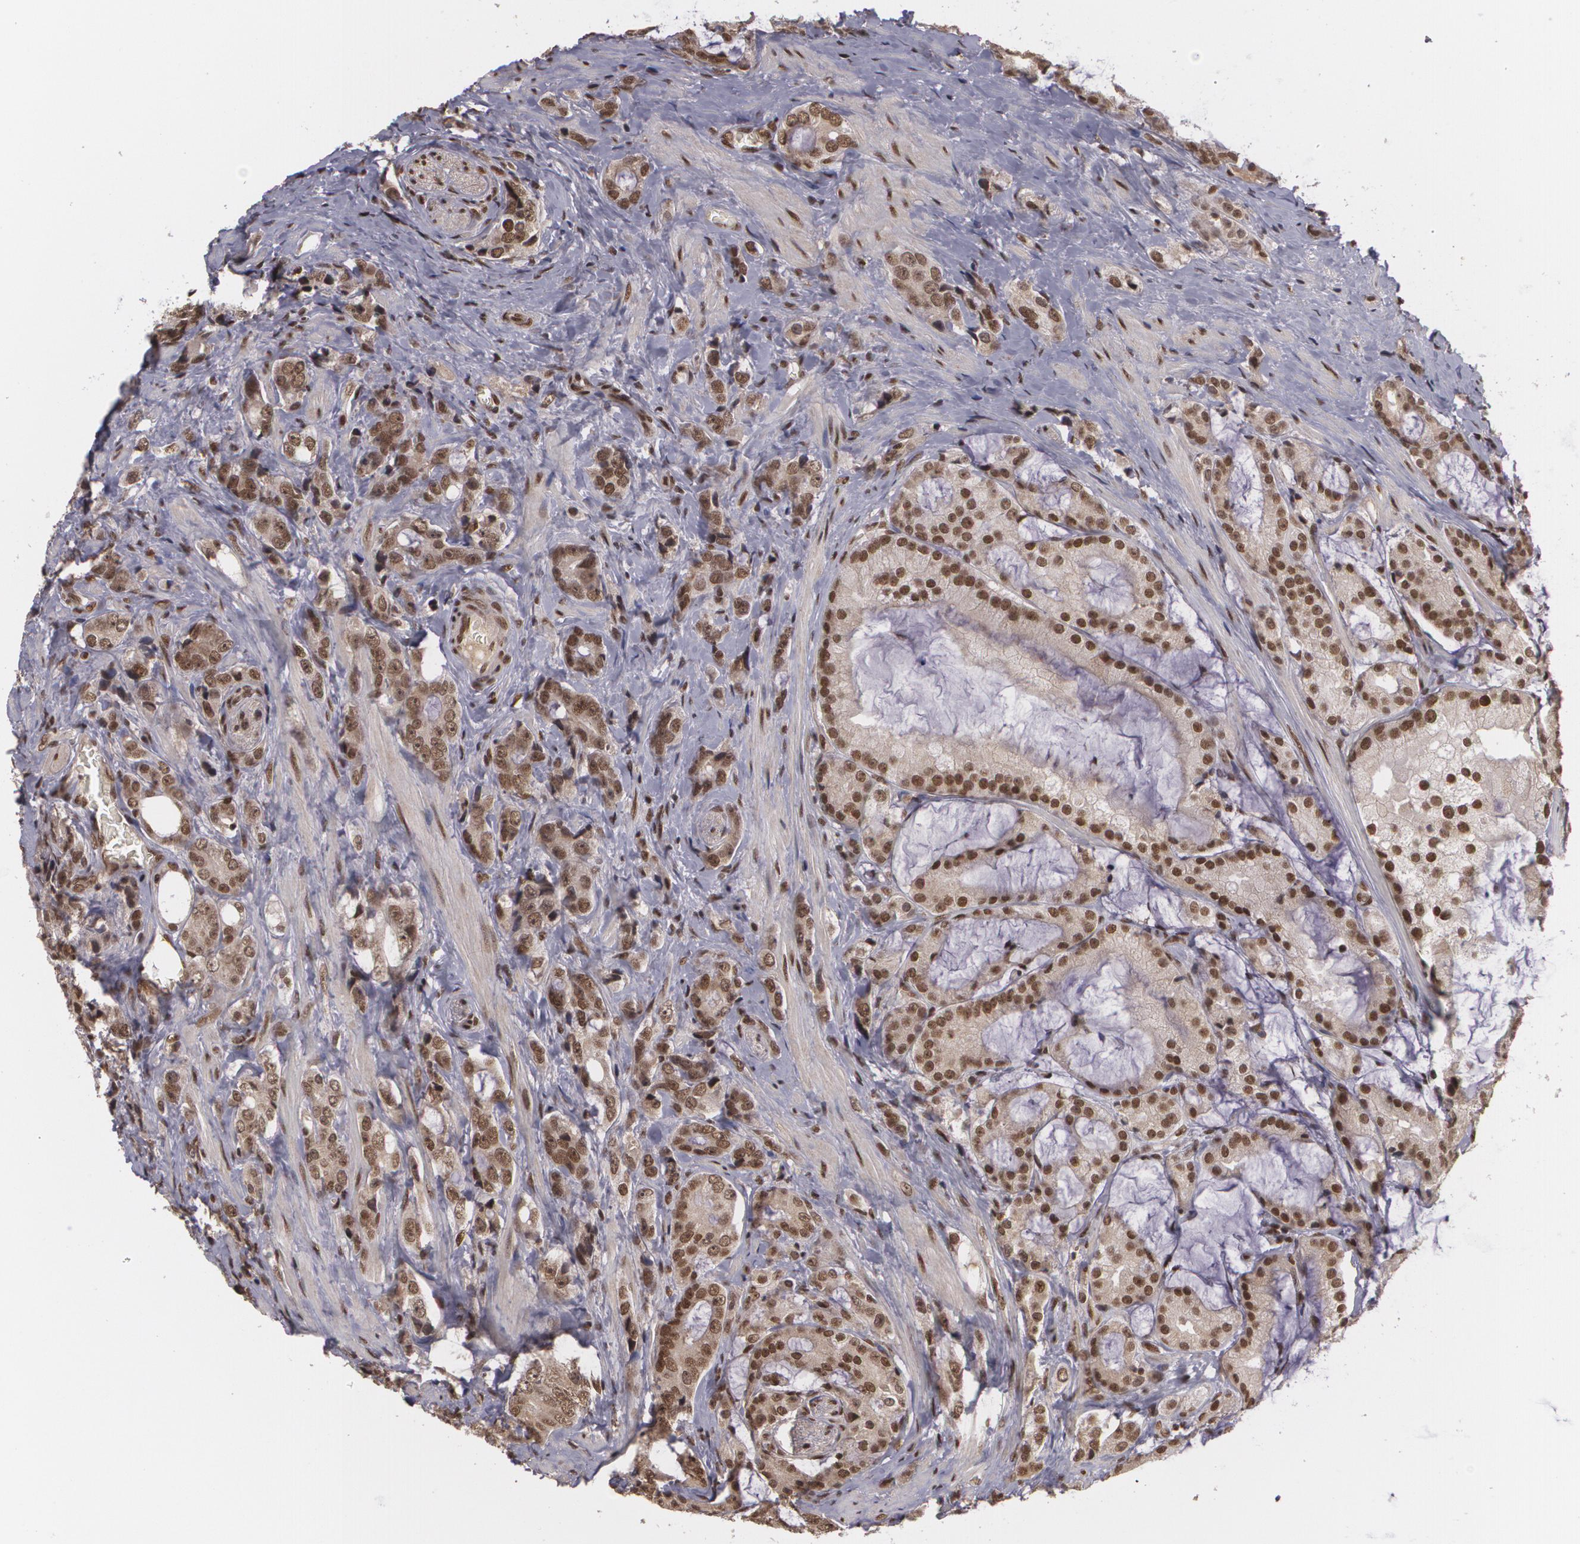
{"staining": {"intensity": "strong", "quantity": ">75%", "location": "nuclear"}, "tissue": "prostate cancer", "cell_type": "Tumor cells", "image_type": "cancer", "snomed": [{"axis": "morphology", "description": "Adenocarcinoma, Medium grade"}, {"axis": "topography", "description": "Prostate"}], "caption": "Protein staining displays strong nuclear positivity in approximately >75% of tumor cells in prostate adenocarcinoma (medium-grade). The staining was performed using DAB to visualize the protein expression in brown, while the nuclei were stained in blue with hematoxylin (Magnification: 20x).", "gene": "RXRB", "patient": {"sex": "male", "age": 70}}